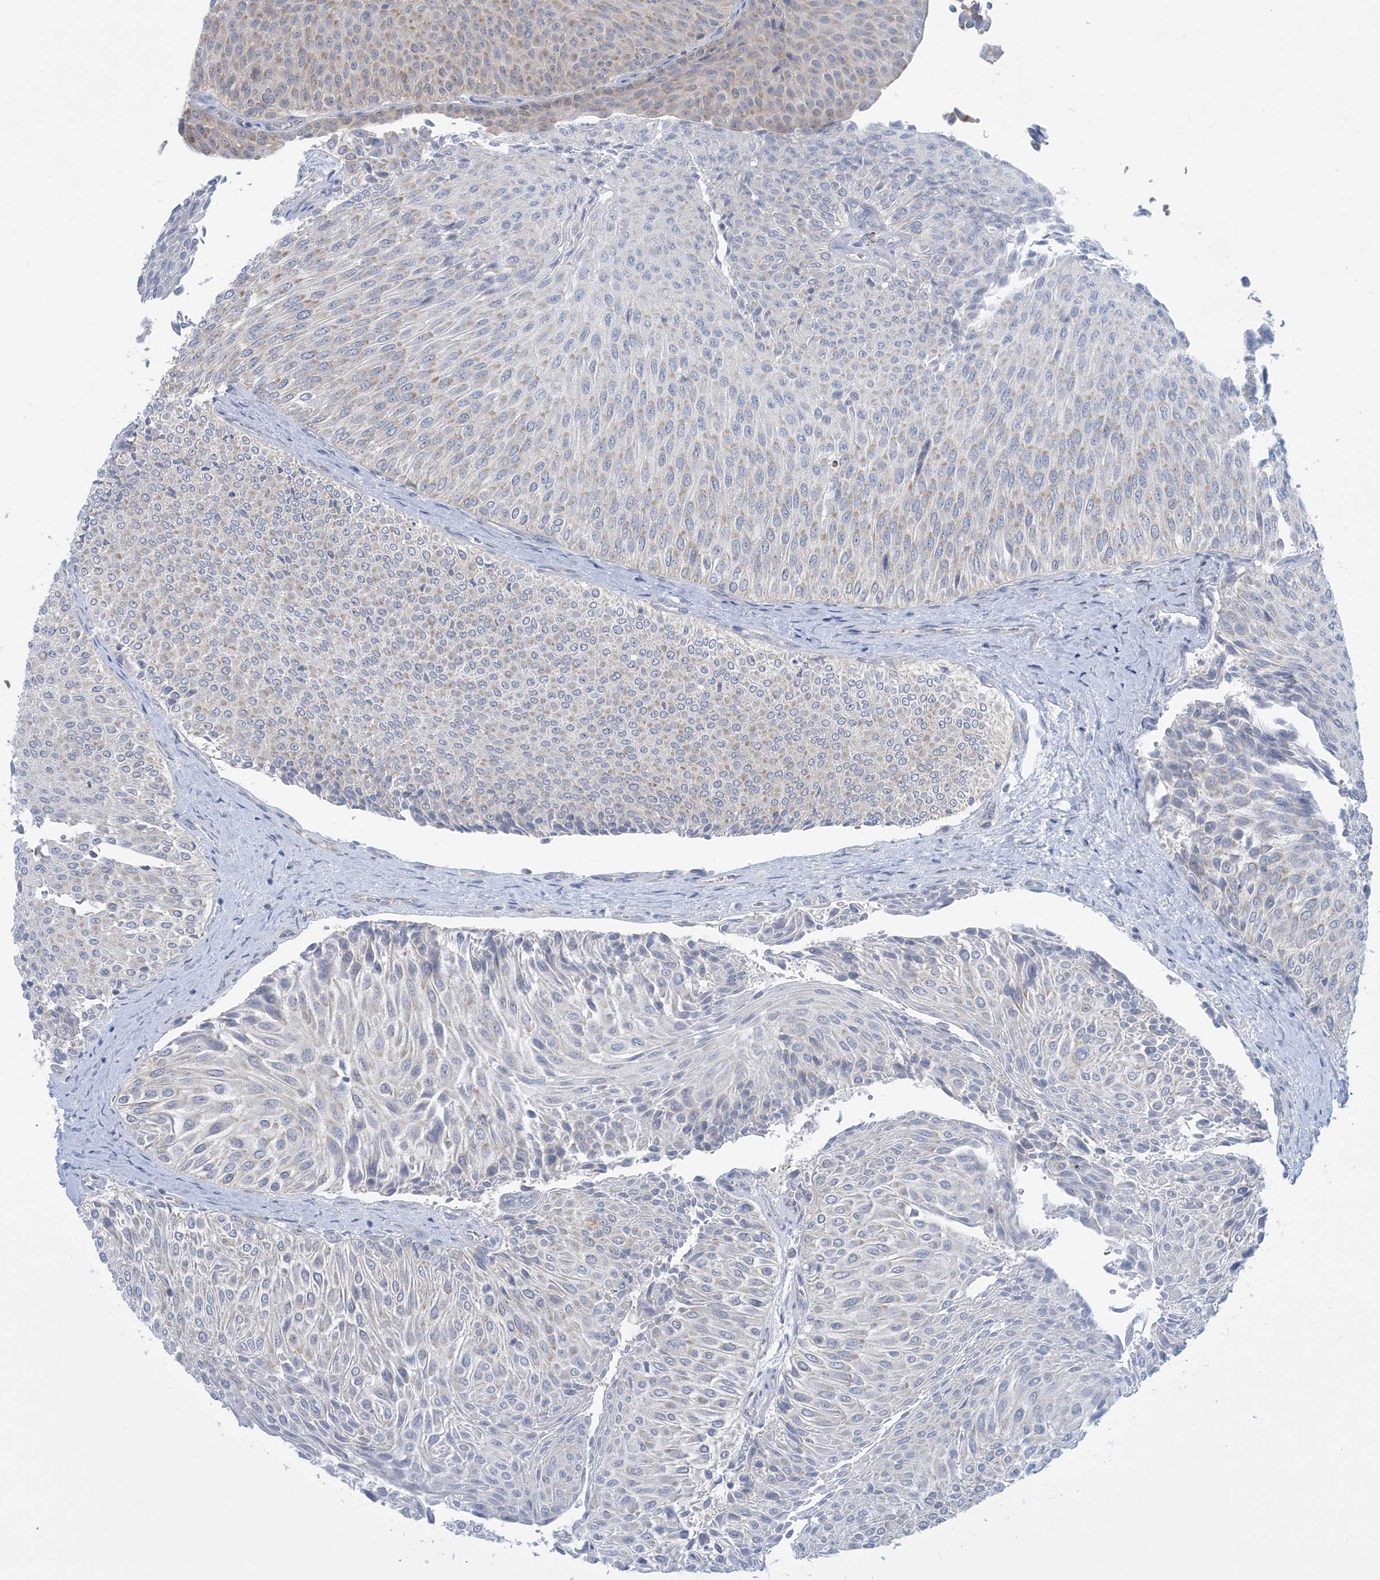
{"staining": {"intensity": "weak", "quantity": "<25%", "location": "cytoplasmic/membranous"}, "tissue": "urothelial cancer", "cell_type": "Tumor cells", "image_type": "cancer", "snomed": [{"axis": "morphology", "description": "Urothelial carcinoma, Low grade"}, {"axis": "topography", "description": "Urinary bladder"}], "caption": "Micrograph shows no protein staining in tumor cells of urothelial cancer tissue.", "gene": "MRPS18A", "patient": {"sex": "male", "age": 78}}